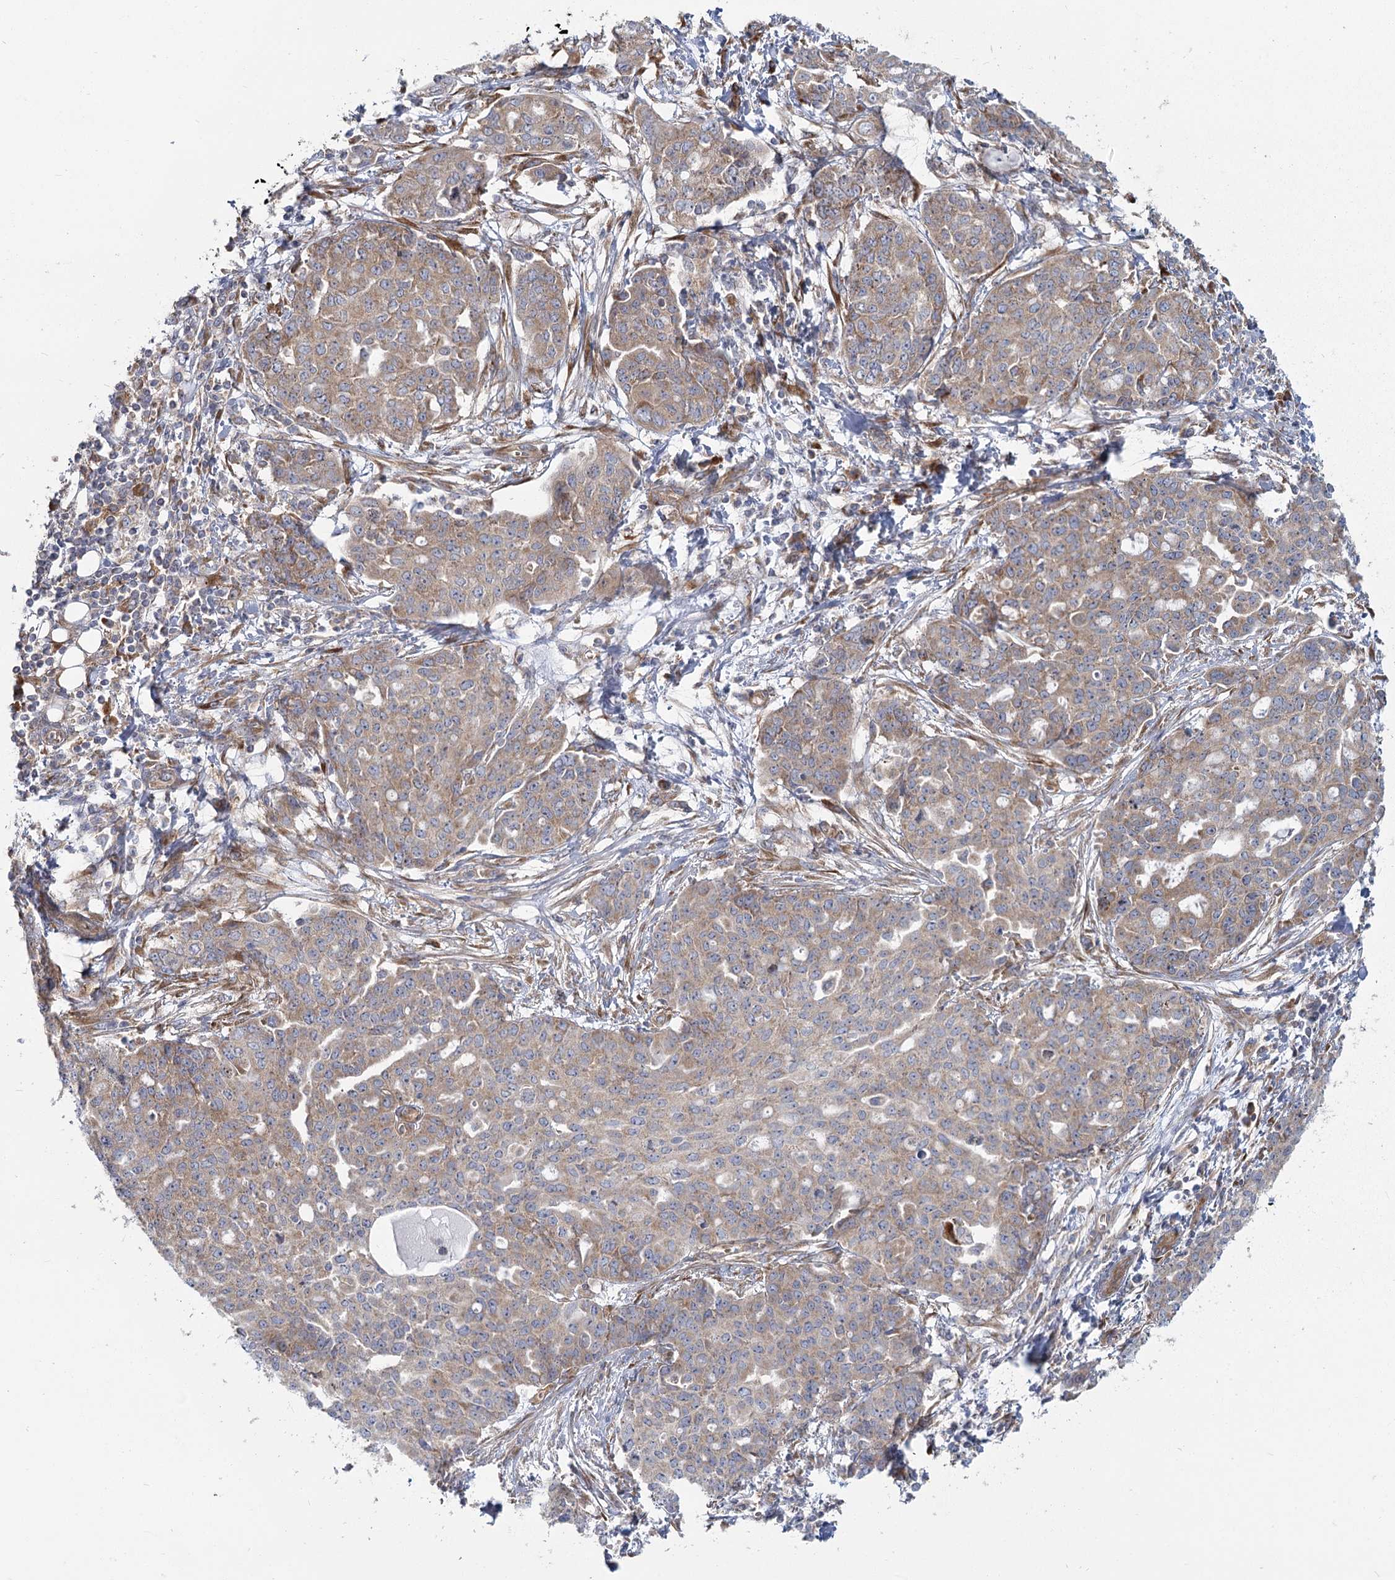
{"staining": {"intensity": "moderate", "quantity": ">75%", "location": "cytoplasmic/membranous"}, "tissue": "ovarian cancer", "cell_type": "Tumor cells", "image_type": "cancer", "snomed": [{"axis": "morphology", "description": "Cystadenocarcinoma, serous, NOS"}, {"axis": "topography", "description": "Soft tissue"}, {"axis": "topography", "description": "Ovary"}], "caption": "Immunohistochemistry (IHC) (DAB) staining of ovarian cancer (serous cystadenocarcinoma) demonstrates moderate cytoplasmic/membranous protein expression in about >75% of tumor cells. The protein of interest is shown in brown color, while the nuclei are stained blue.", "gene": "HARS2", "patient": {"sex": "female", "age": 57}}